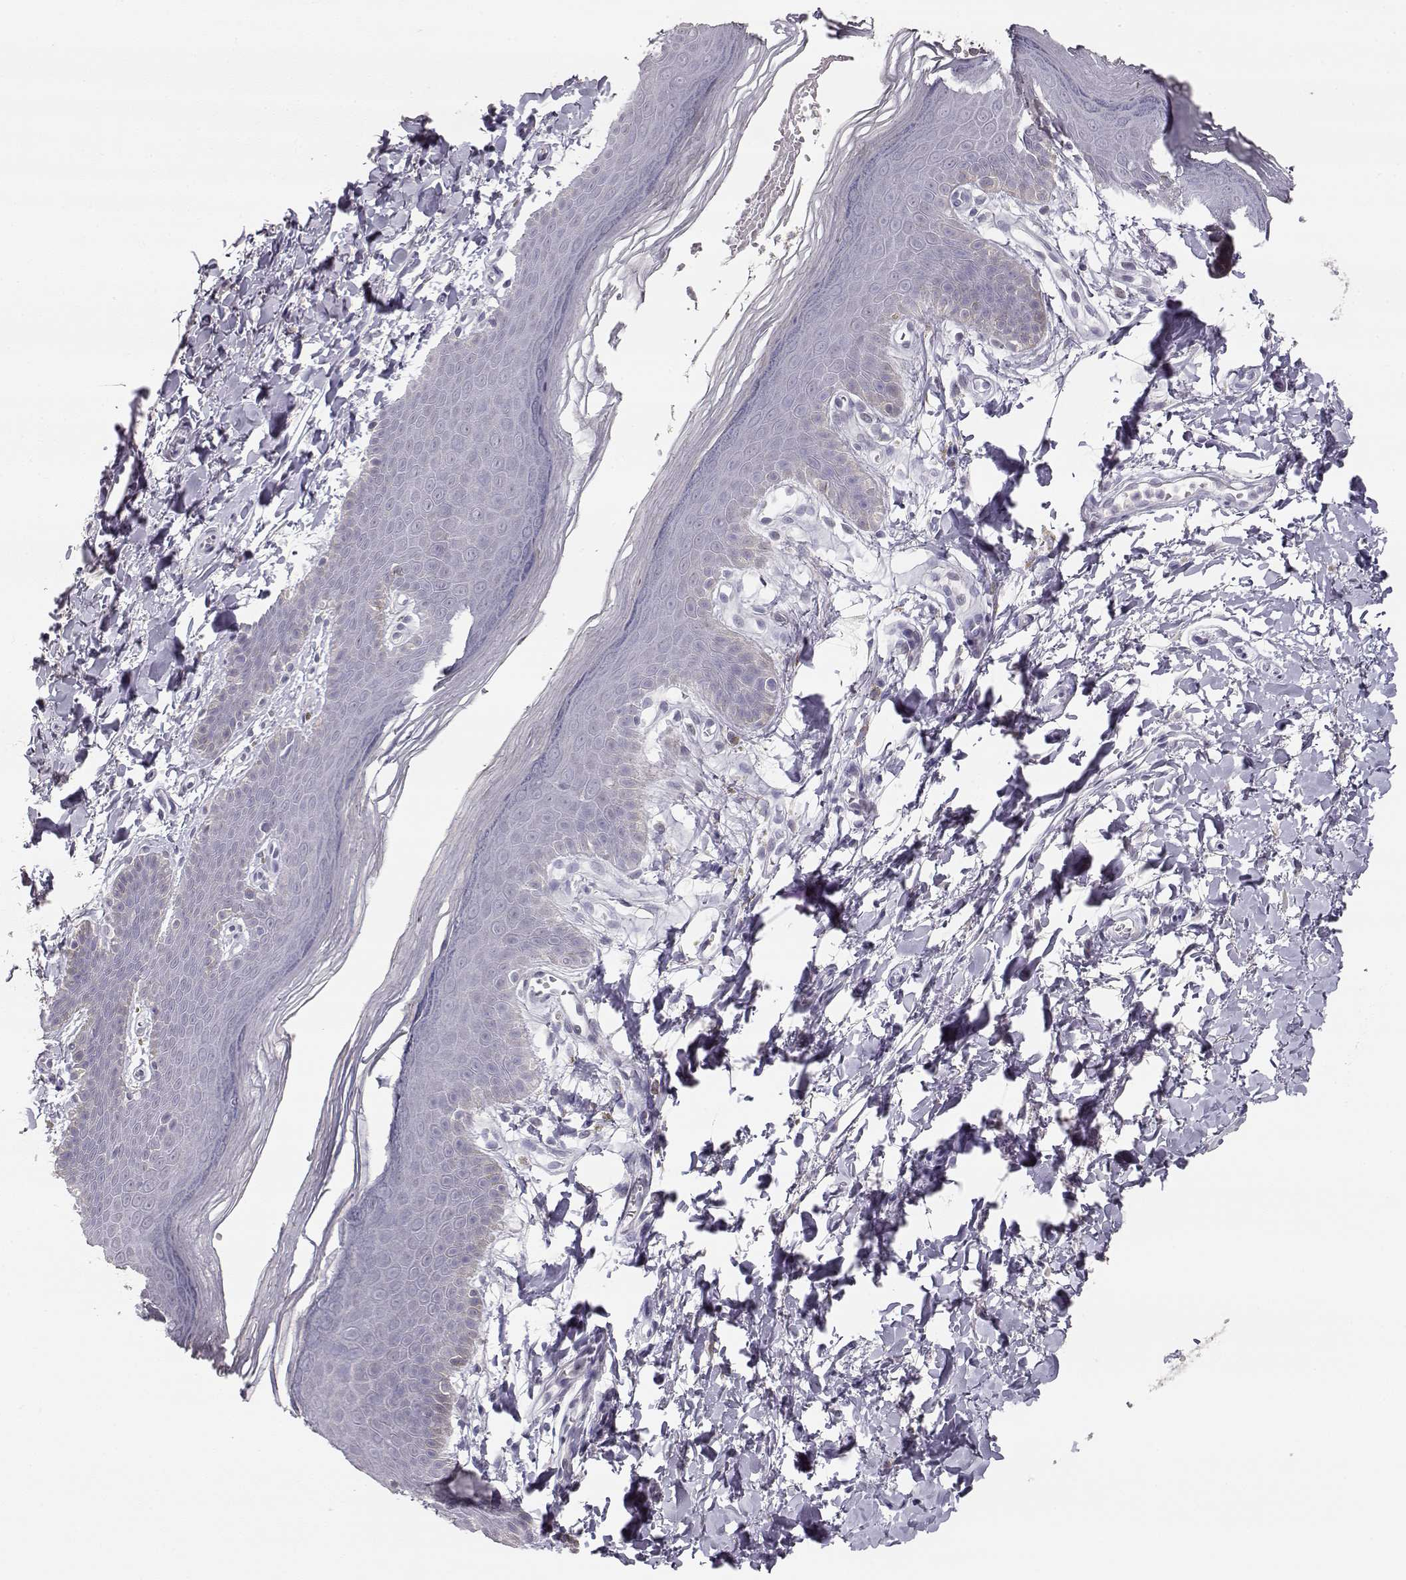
{"staining": {"intensity": "negative", "quantity": "none", "location": "none"}, "tissue": "skin", "cell_type": "Epidermal cells", "image_type": "normal", "snomed": [{"axis": "morphology", "description": "Normal tissue, NOS"}, {"axis": "topography", "description": "Anal"}], "caption": "Skin stained for a protein using immunohistochemistry (IHC) displays no expression epidermal cells.", "gene": "TKTL1", "patient": {"sex": "male", "age": 53}}